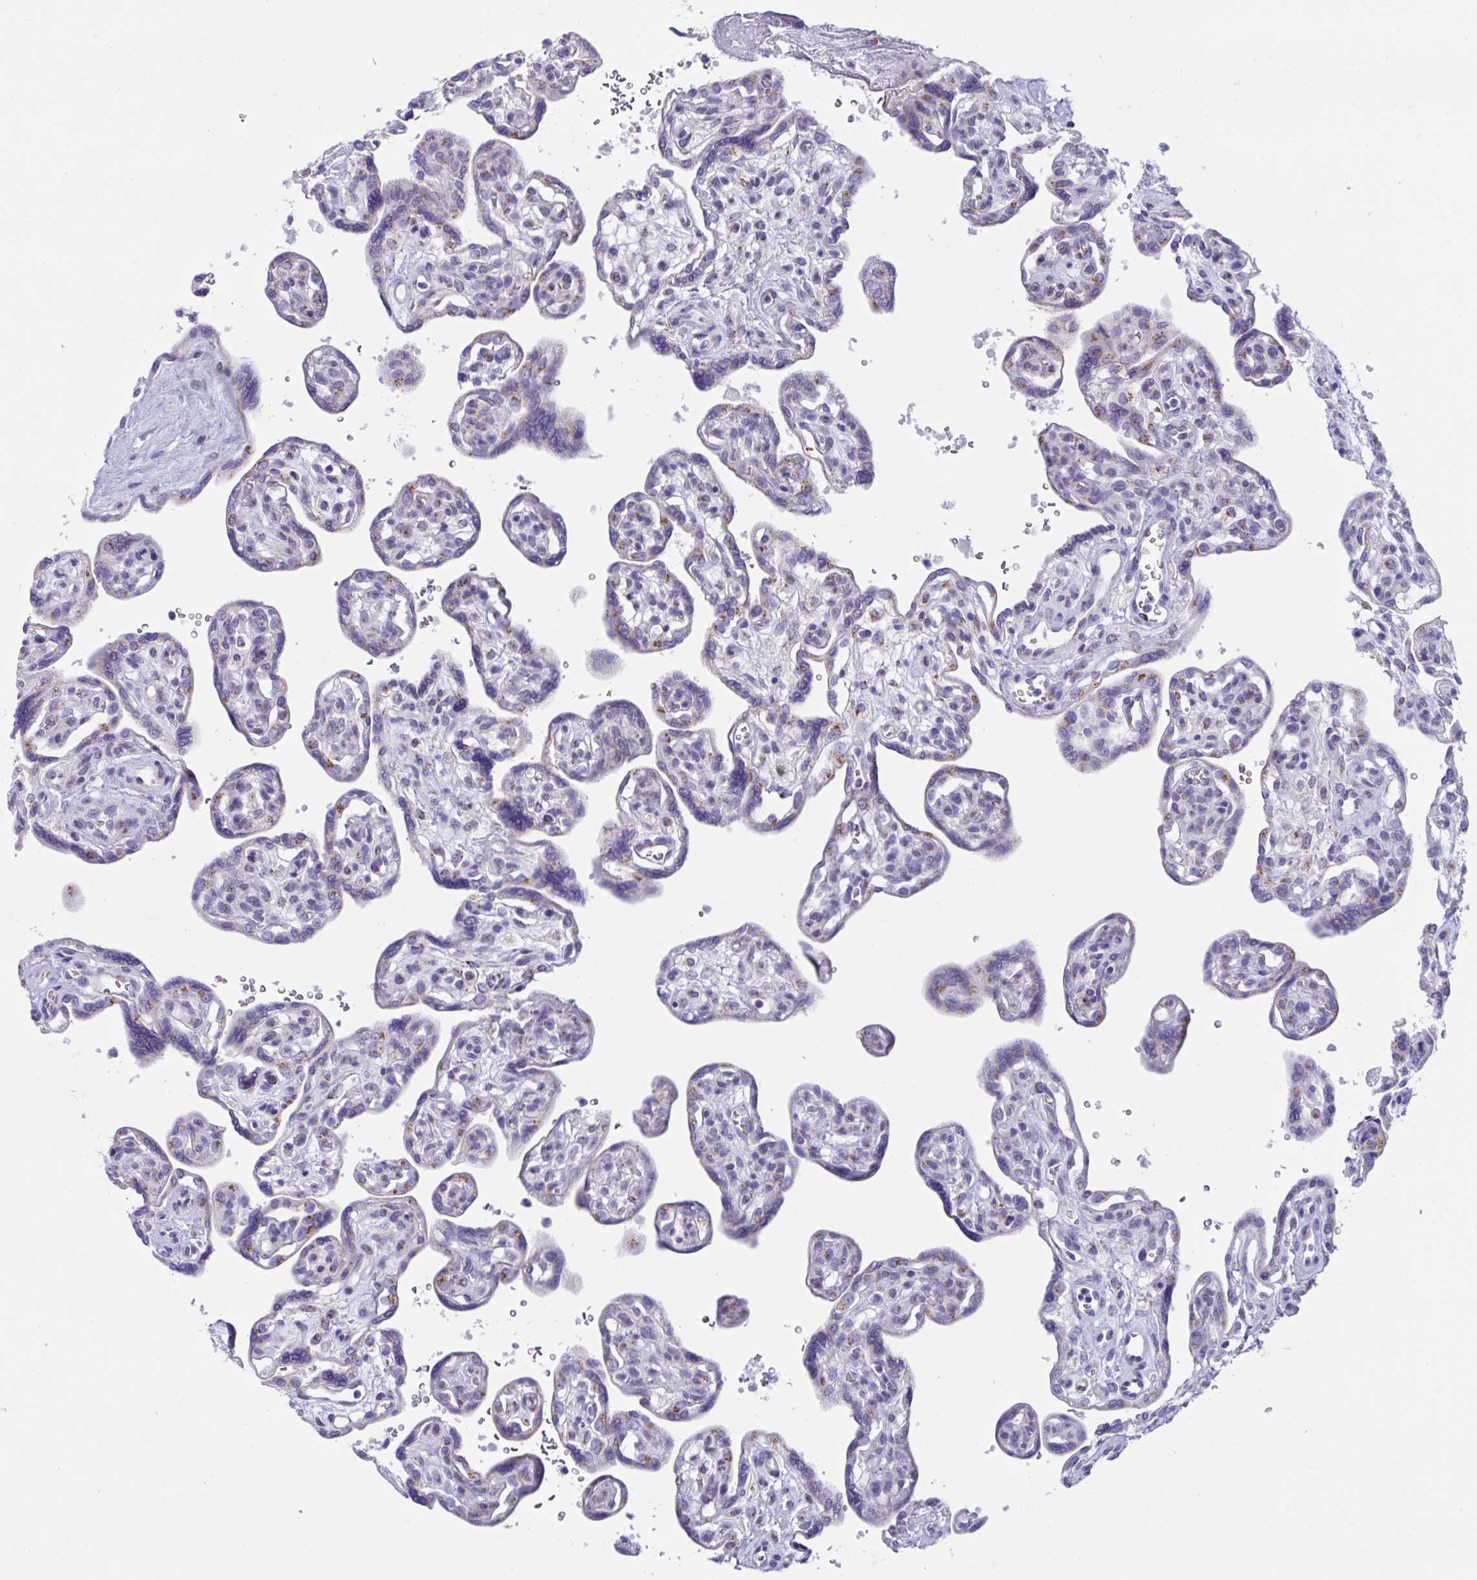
{"staining": {"intensity": "moderate", "quantity": "25%-75%", "location": "cytoplasmic/membranous"}, "tissue": "placenta", "cell_type": "Decidual cells", "image_type": "normal", "snomed": [{"axis": "morphology", "description": "Normal tissue, NOS"}, {"axis": "topography", "description": "Placenta"}], "caption": "Immunohistochemistry (IHC) (DAB) staining of normal human placenta demonstrates moderate cytoplasmic/membranous protein expression in approximately 25%-75% of decidual cells.", "gene": "SCLY", "patient": {"sex": "female", "age": 39}}